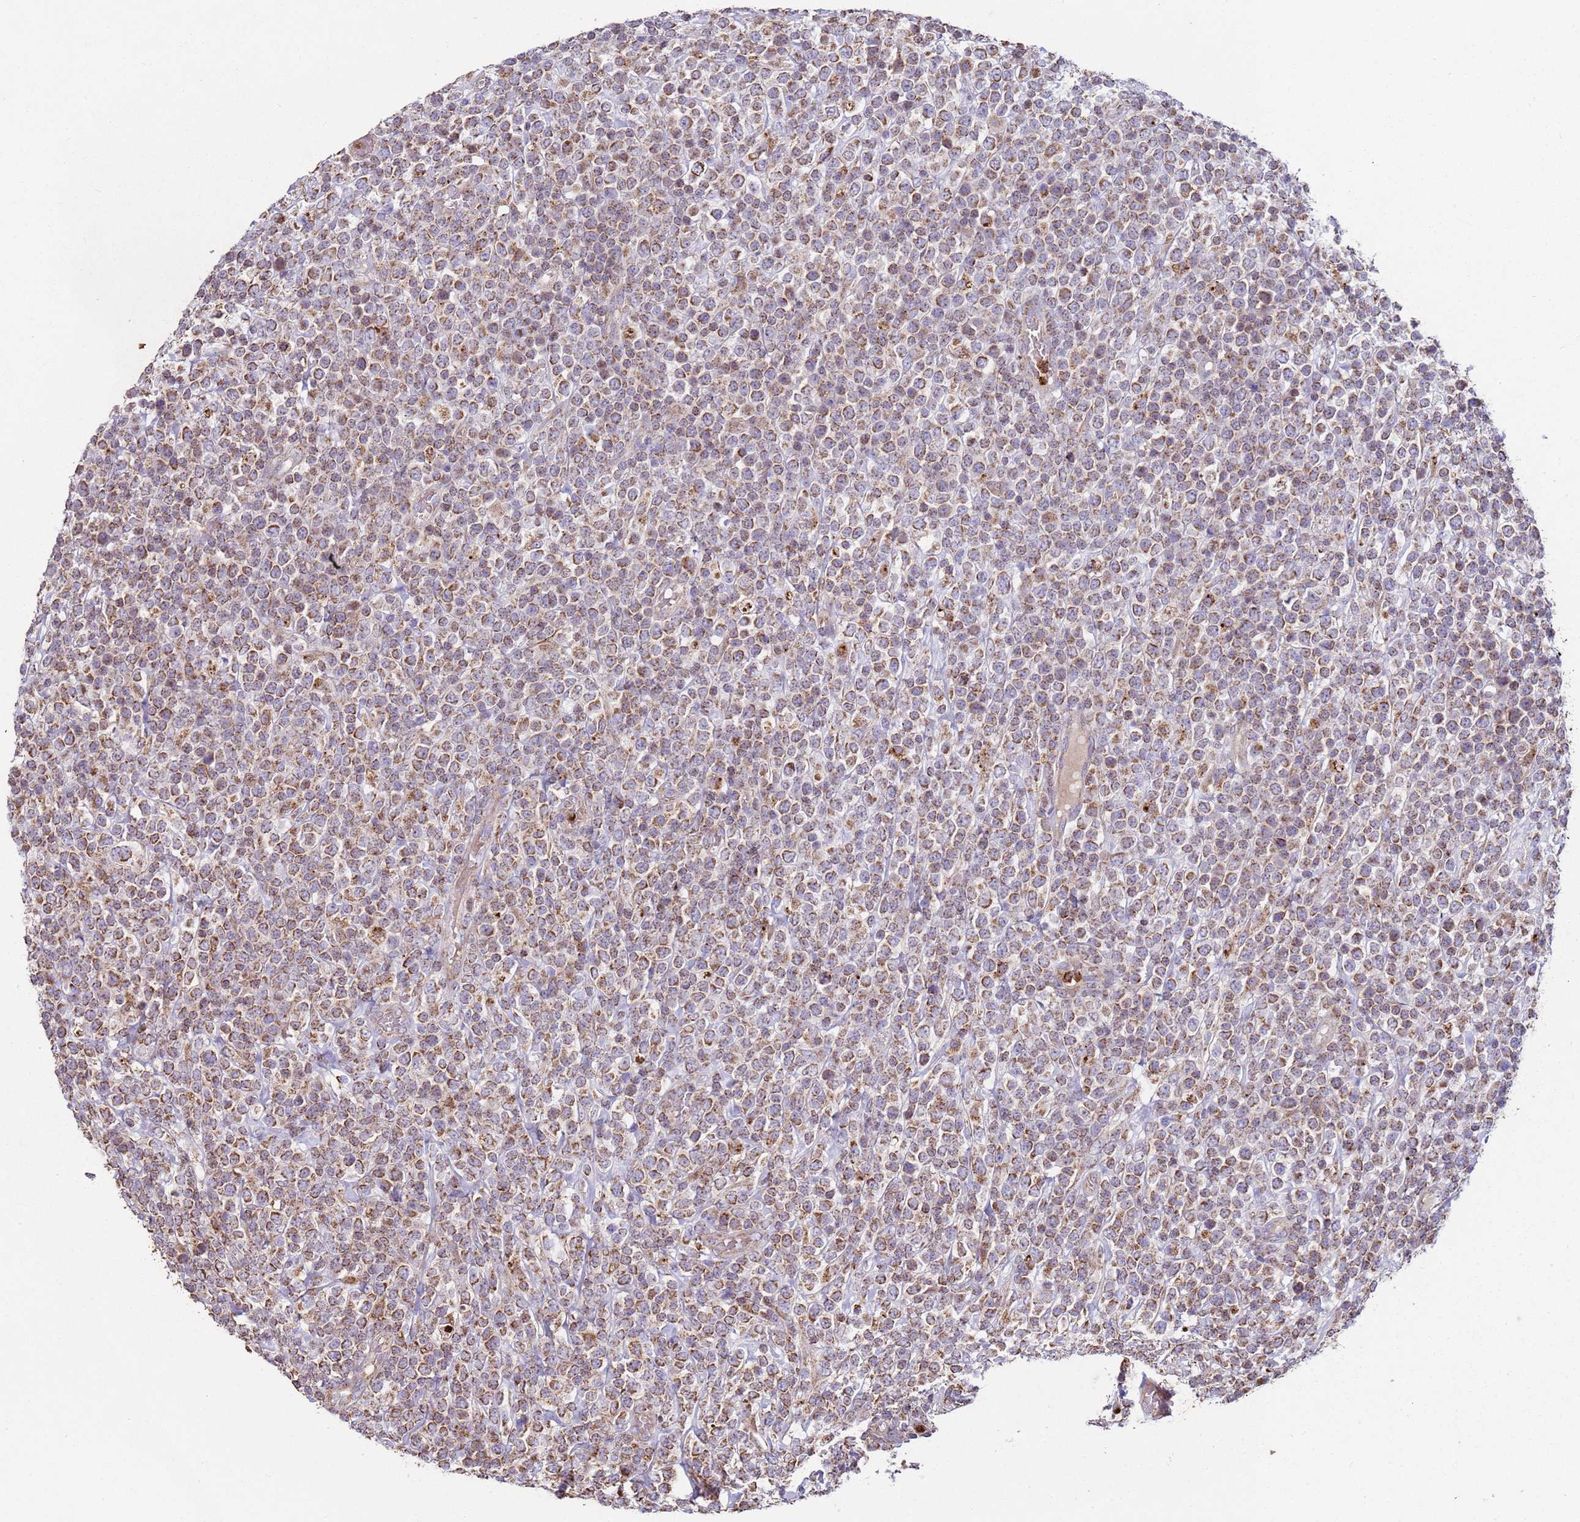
{"staining": {"intensity": "moderate", "quantity": "25%-75%", "location": "cytoplasmic/membranous"}, "tissue": "lymphoma", "cell_type": "Tumor cells", "image_type": "cancer", "snomed": [{"axis": "morphology", "description": "Malignant lymphoma, non-Hodgkin's type, High grade"}, {"axis": "topography", "description": "Colon"}], "caption": "Immunohistochemistry staining of lymphoma, which reveals medium levels of moderate cytoplasmic/membranous expression in about 25%-75% of tumor cells indicating moderate cytoplasmic/membranous protein expression. The staining was performed using DAB (3,3'-diaminobenzidine) (brown) for protein detection and nuclei were counterstained in hematoxylin (blue).", "gene": "FBXO33", "patient": {"sex": "female", "age": 53}}